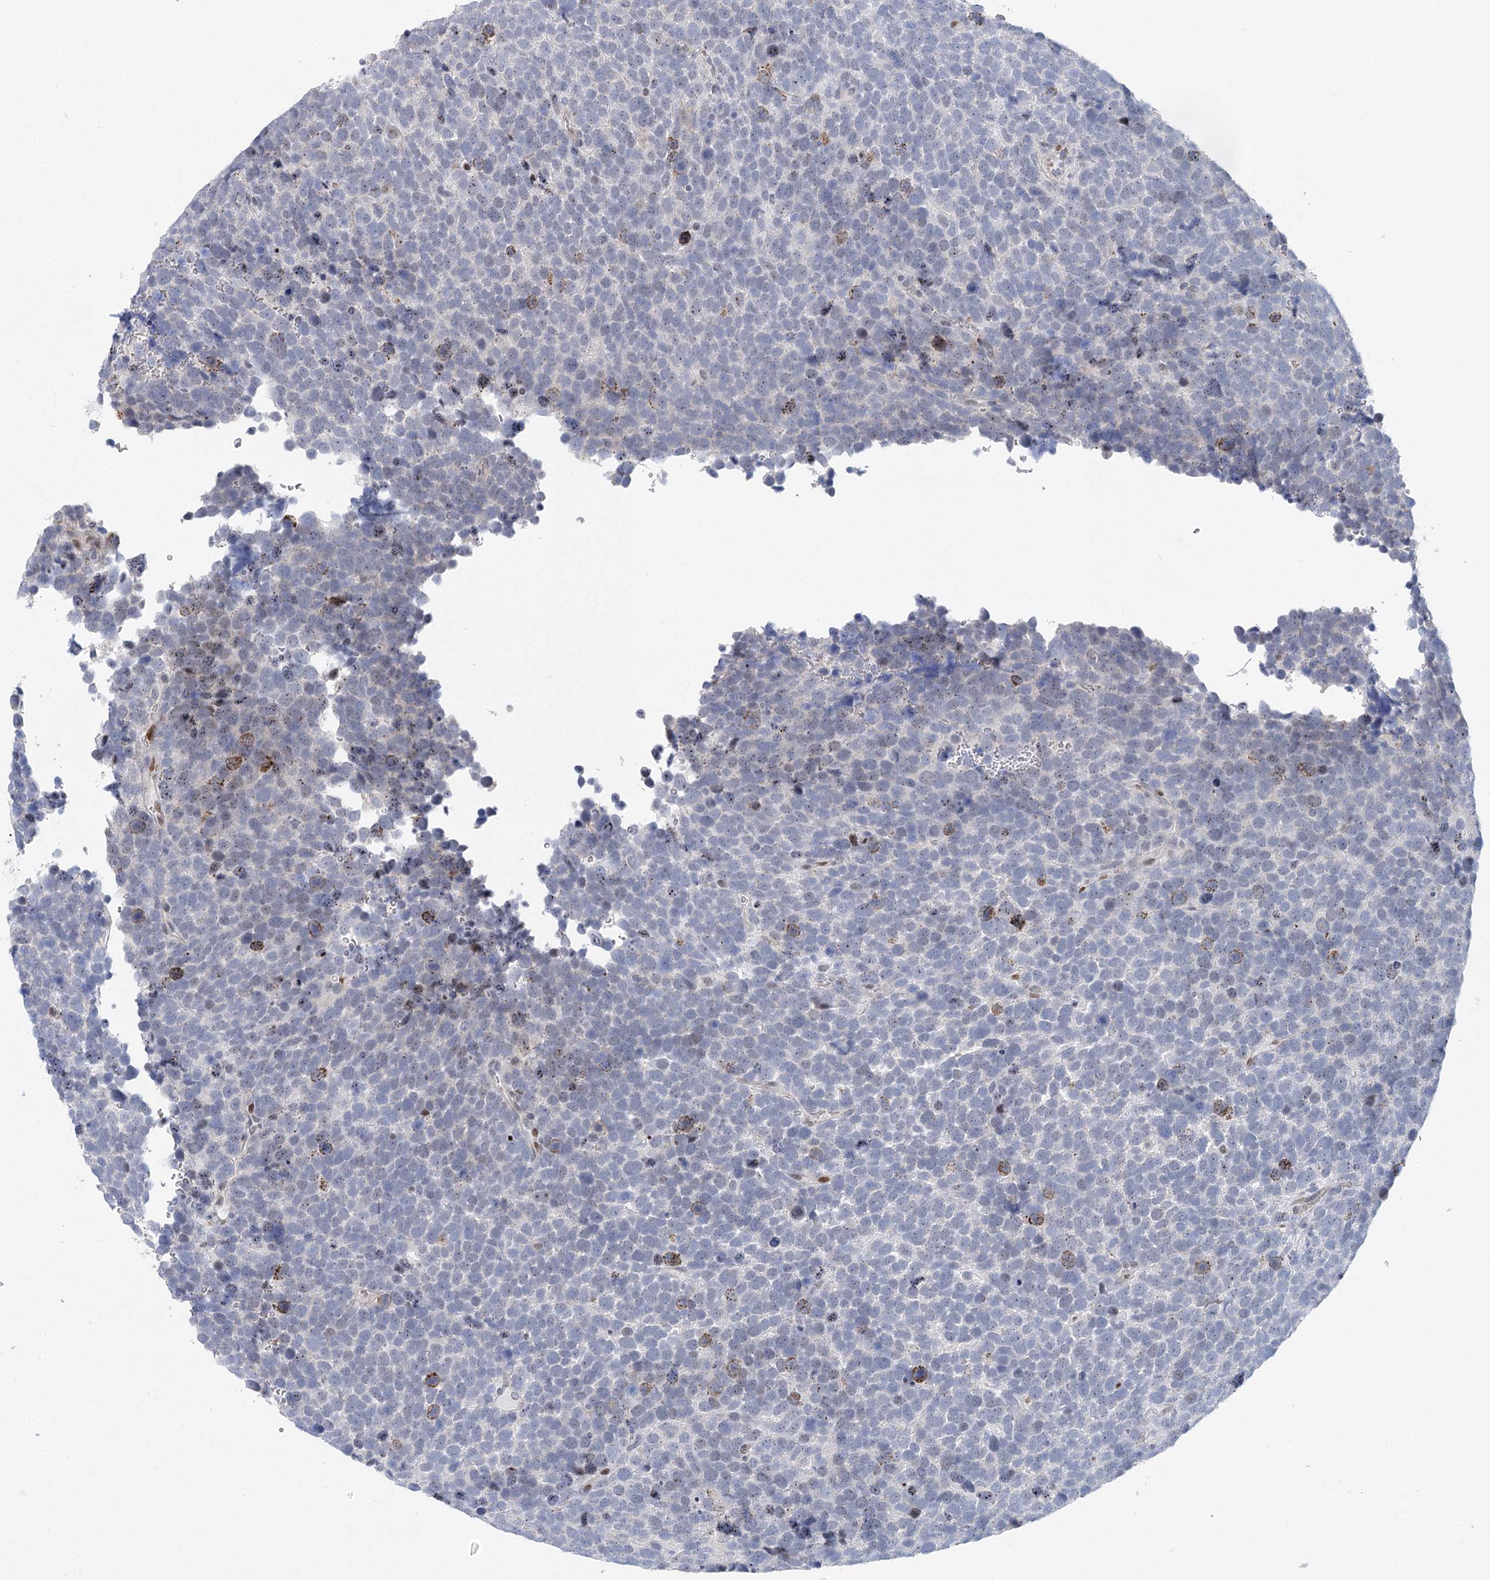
{"staining": {"intensity": "moderate", "quantity": "<25%", "location": "cytoplasmic/membranous"}, "tissue": "urothelial cancer", "cell_type": "Tumor cells", "image_type": "cancer", "snomed": [{"axis": "morphology", "description": "Urothelial carcinoma, High grade"}, {"axis": "topography", "description": "Urinary bladder"}], "caption": "High-grade urothelial carcinoma stained with a brown dye shows moderate cytoplasmic/membranous positive expression in approximately <25% of tumor cells.", "gene": "CAMTA1", "patient": {"sex": "female", "age": 82}}